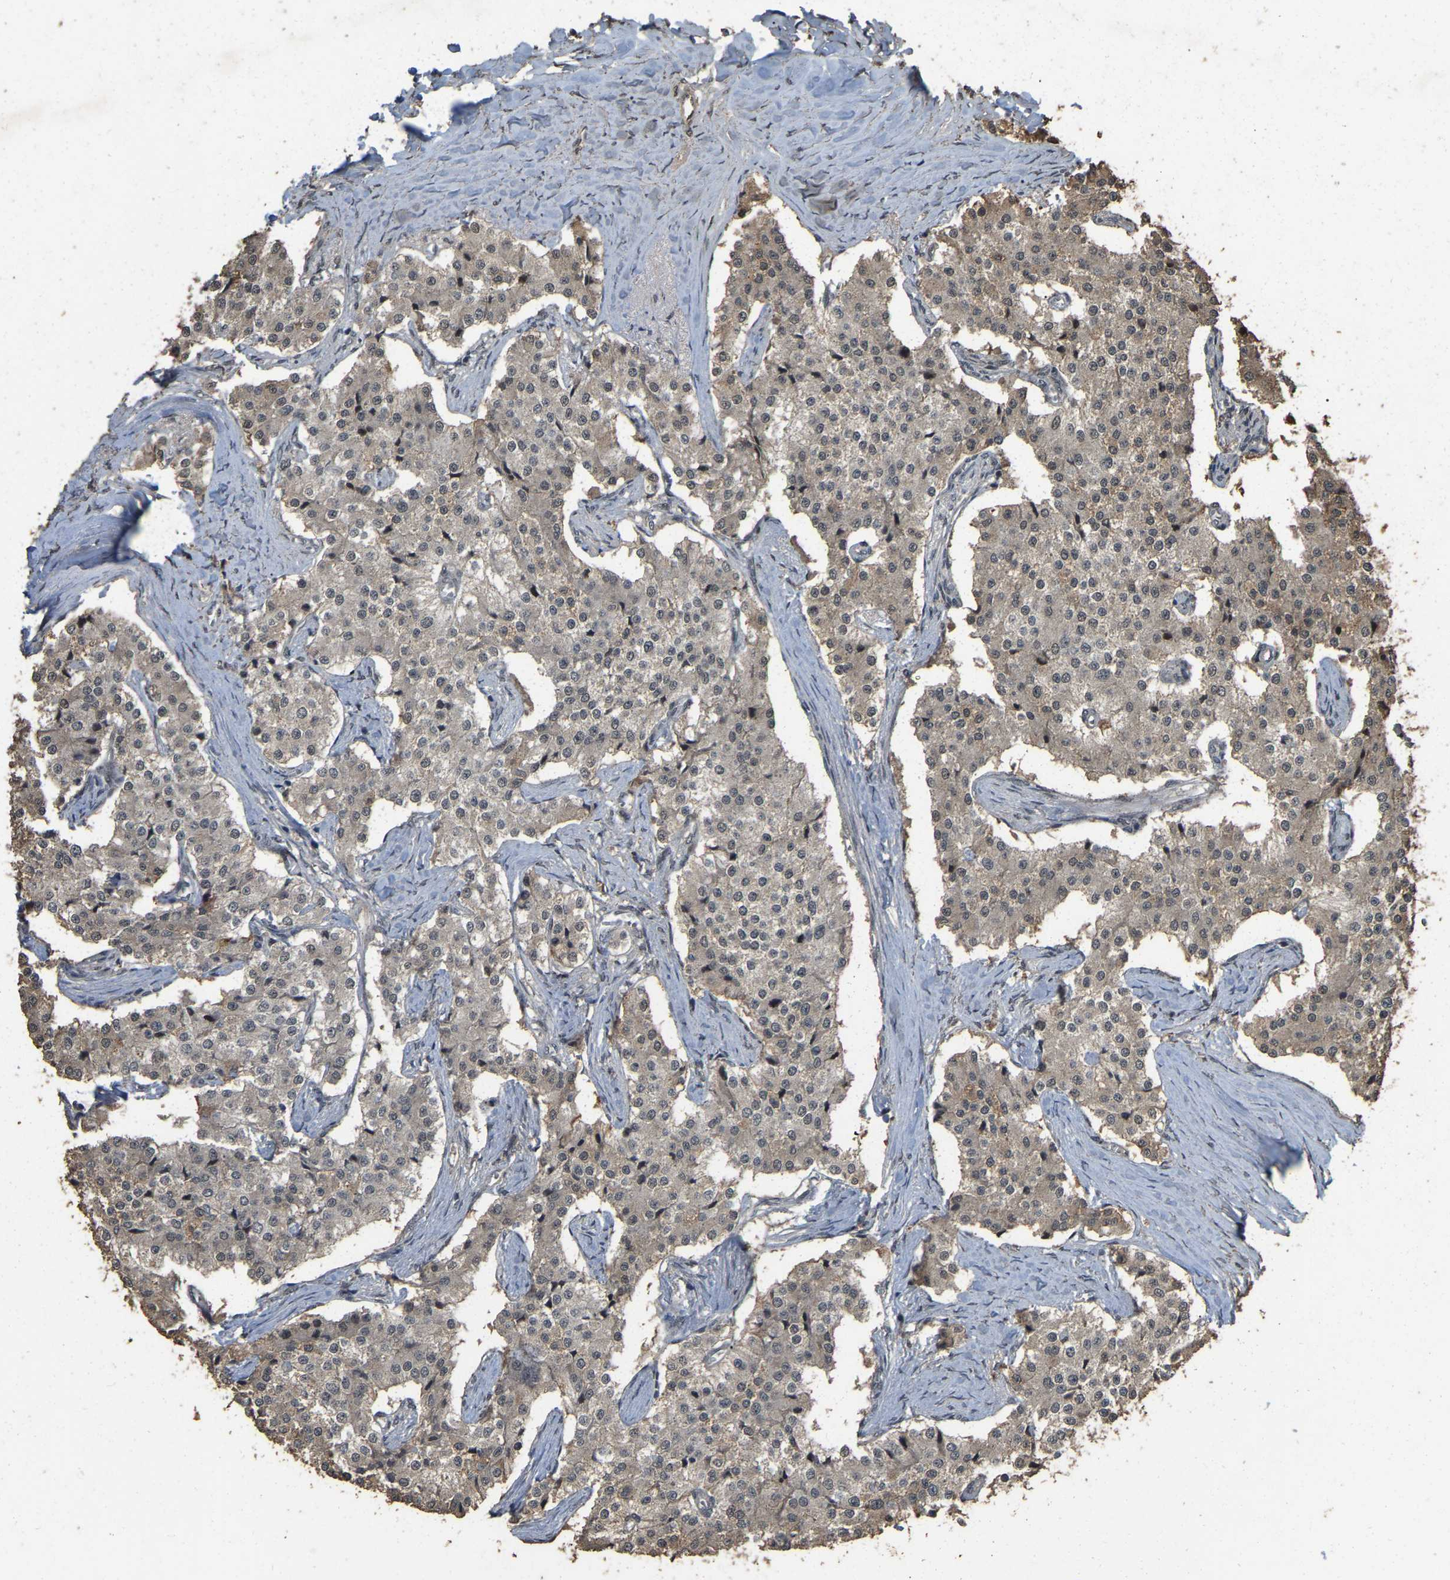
{"staining": {"intensity": "weak", "quantity": ">75%", "location": "cytoplasmic/membranous"}, "tissue": "carcinoid", "cell_type": "Tumor cells", "image_type": "cancer", "snomed": [{"axis": "morphology", "description": "Carcinoid, malignant, NOS"}, {"axis": "topography", "description": "Colon"}], "caption": "Immunohistochemical staining of human carcinoid (malignant) exhibits low levels of weak cytoplasmic/membranous protein staining in about >75% of tumor cells. The protein is shown in brown color, while the nuclei are stained blue.", "gene": "ARHGAP23", "patient": {"sex": "female", "age": 52}}